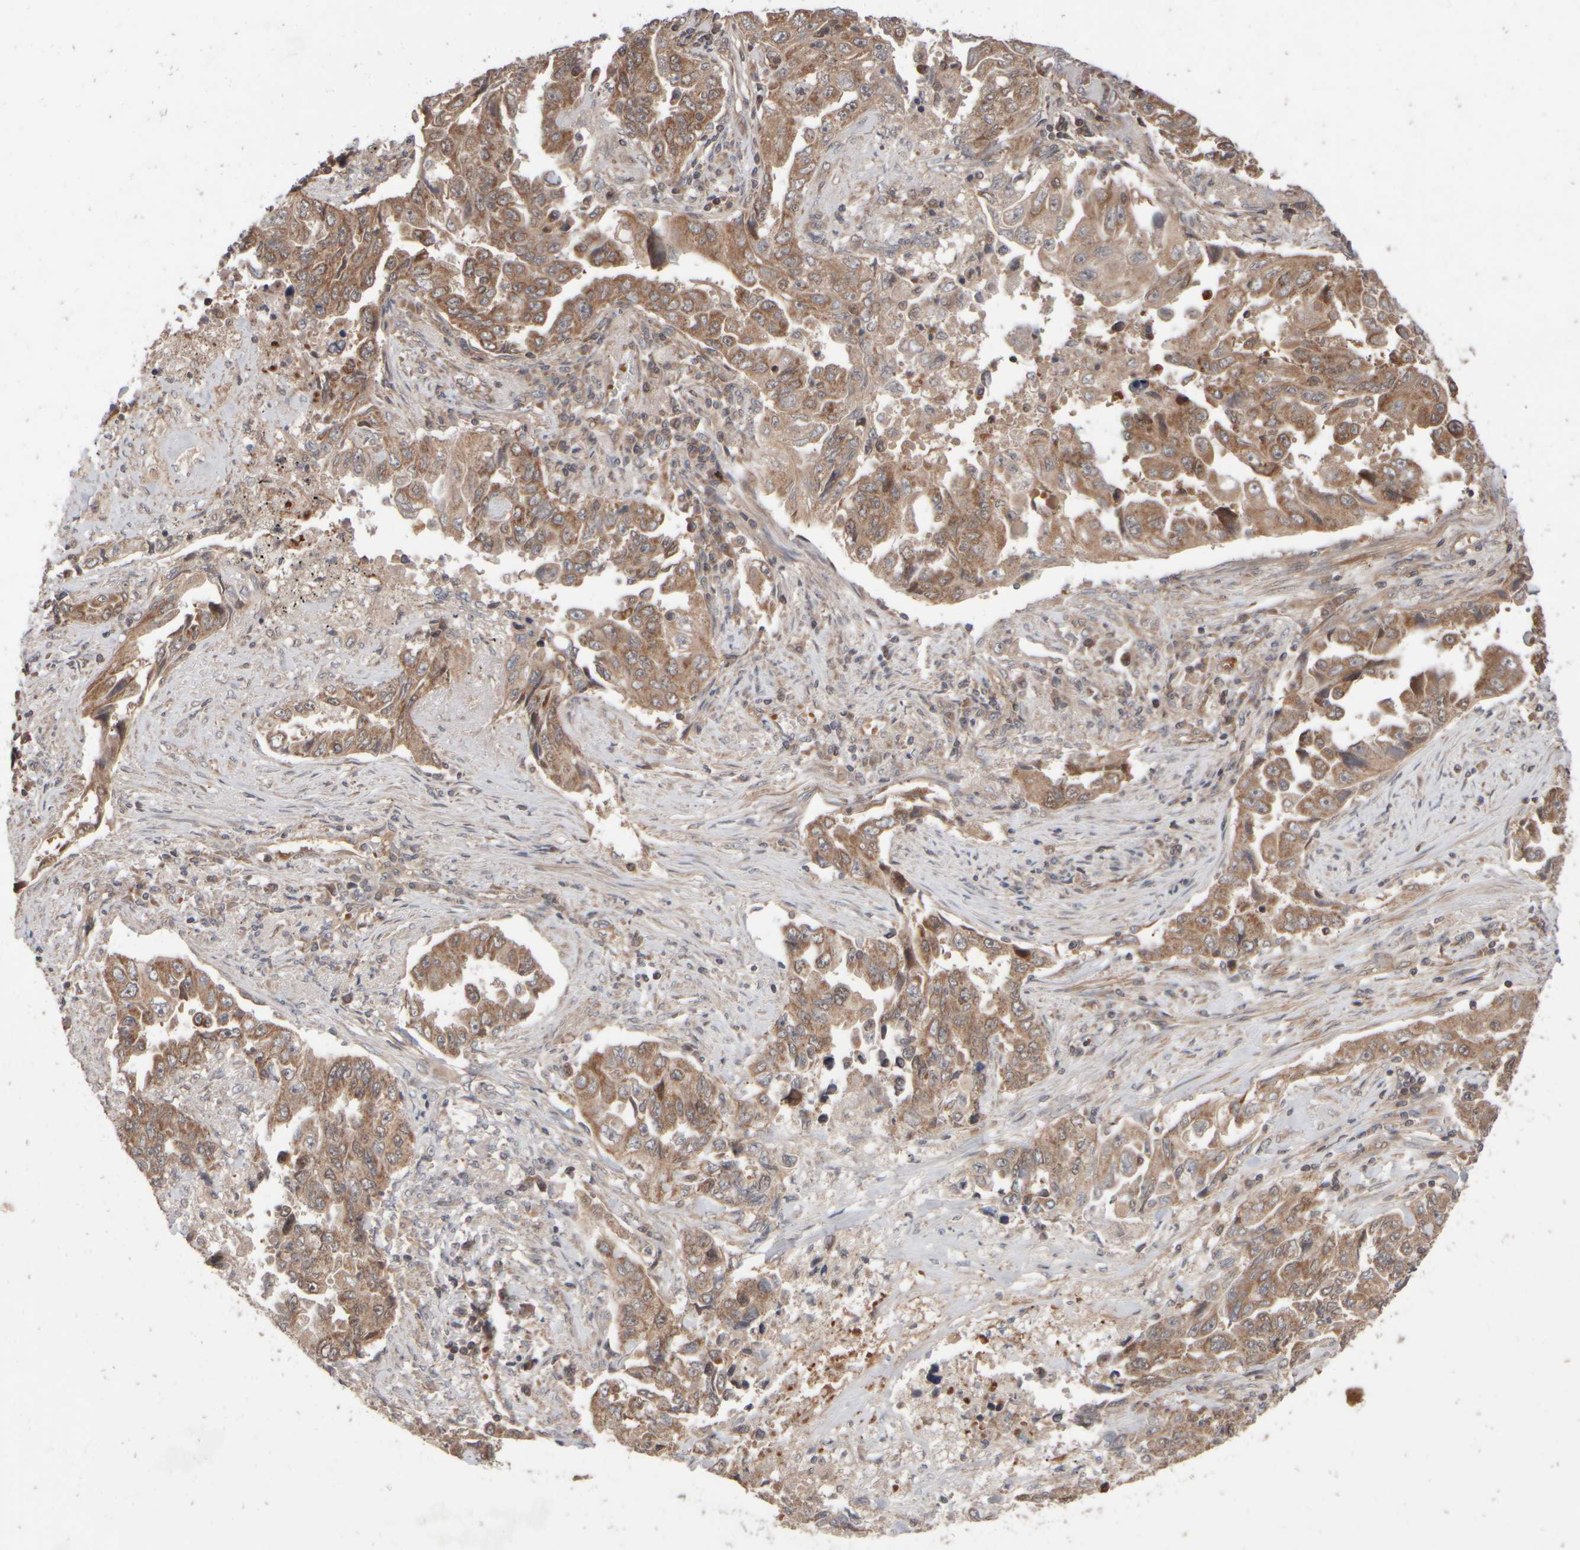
{"staining": {"intensity": "moderate", "quantity": ">75%", "location": "cytoplasmic/membranous"}, "tissue": "lung cancer", "cell_type": "Tumor cells", "image_type": "cancer", "snomed": [{"axis": "morphology", "description": "Adenocarcinoma, NOS"}, {"axis": "topography", "description": "Lung"}], "caption": "Human lung adenocarcinoma stained for a protein (brown) shows moderate cytoplasmic/membranous positive staining in about >75% of tumor cells.", "gene": "ABHD11", "patient": {"sex": "female", "age": 51}}